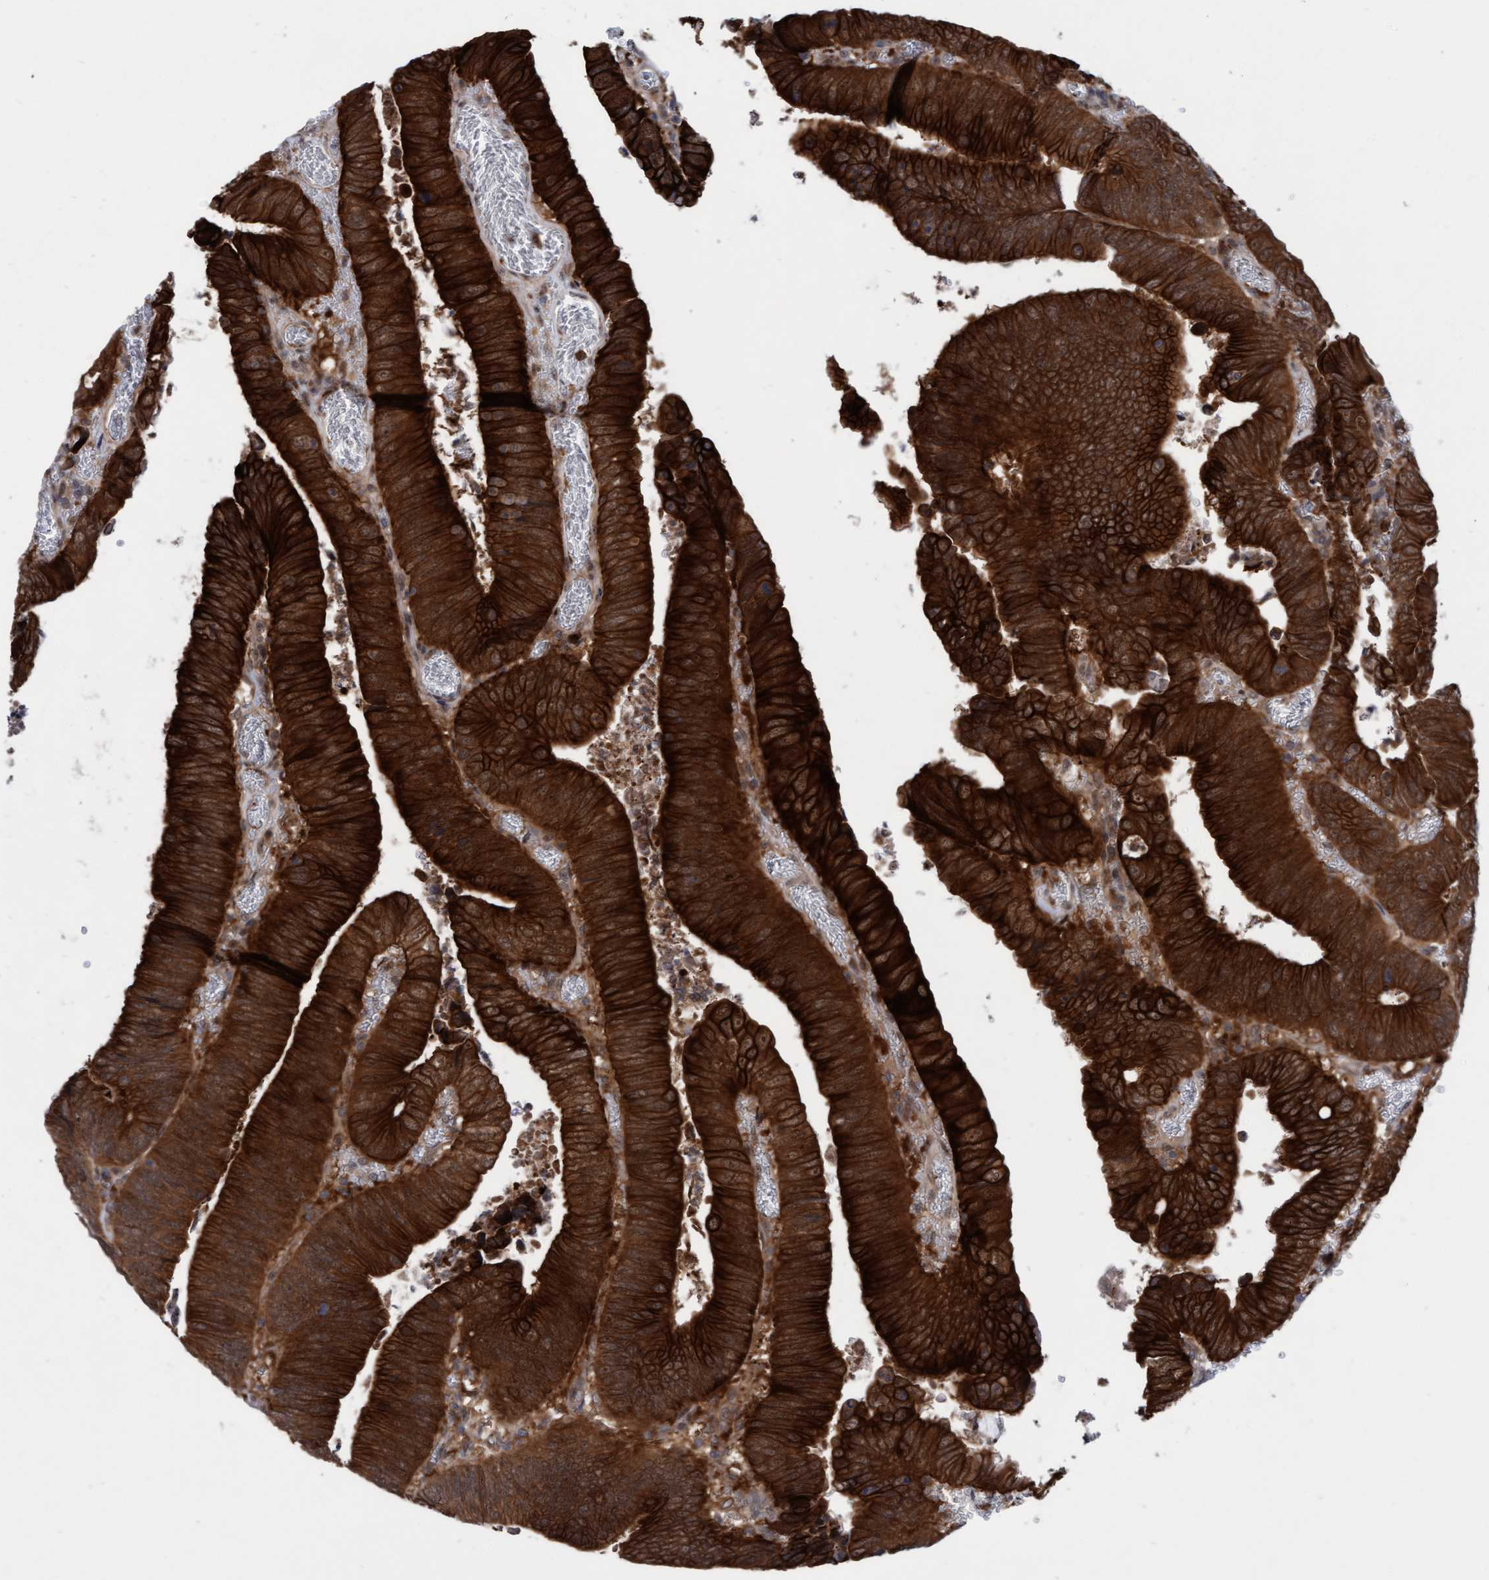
{"staining": {"intensity": "strong", "quantity": ">75%", "location": "cytoplasmic/membranous"}, "tissue": "colorectal cancer", "cell_type": "Tumor cells", "image_type": "cancer", "snomed": [{"axis": "morphology", "description": "Inflammation, NOS"}, {"axis": "morphology", "description": "Adenocarcinoma, NOS"}, {"axis": "topography", "description": "Colon"}], "caption": "Immunohistochemistry of human colorectal cancer (adenocarcinoma) reveals high levels of strong cytoplasmic/membranous expression in approximately >75% of tumor cells.", "gene": "RAP1GAP2", "patient": {"sex": "male", "age": 72}}